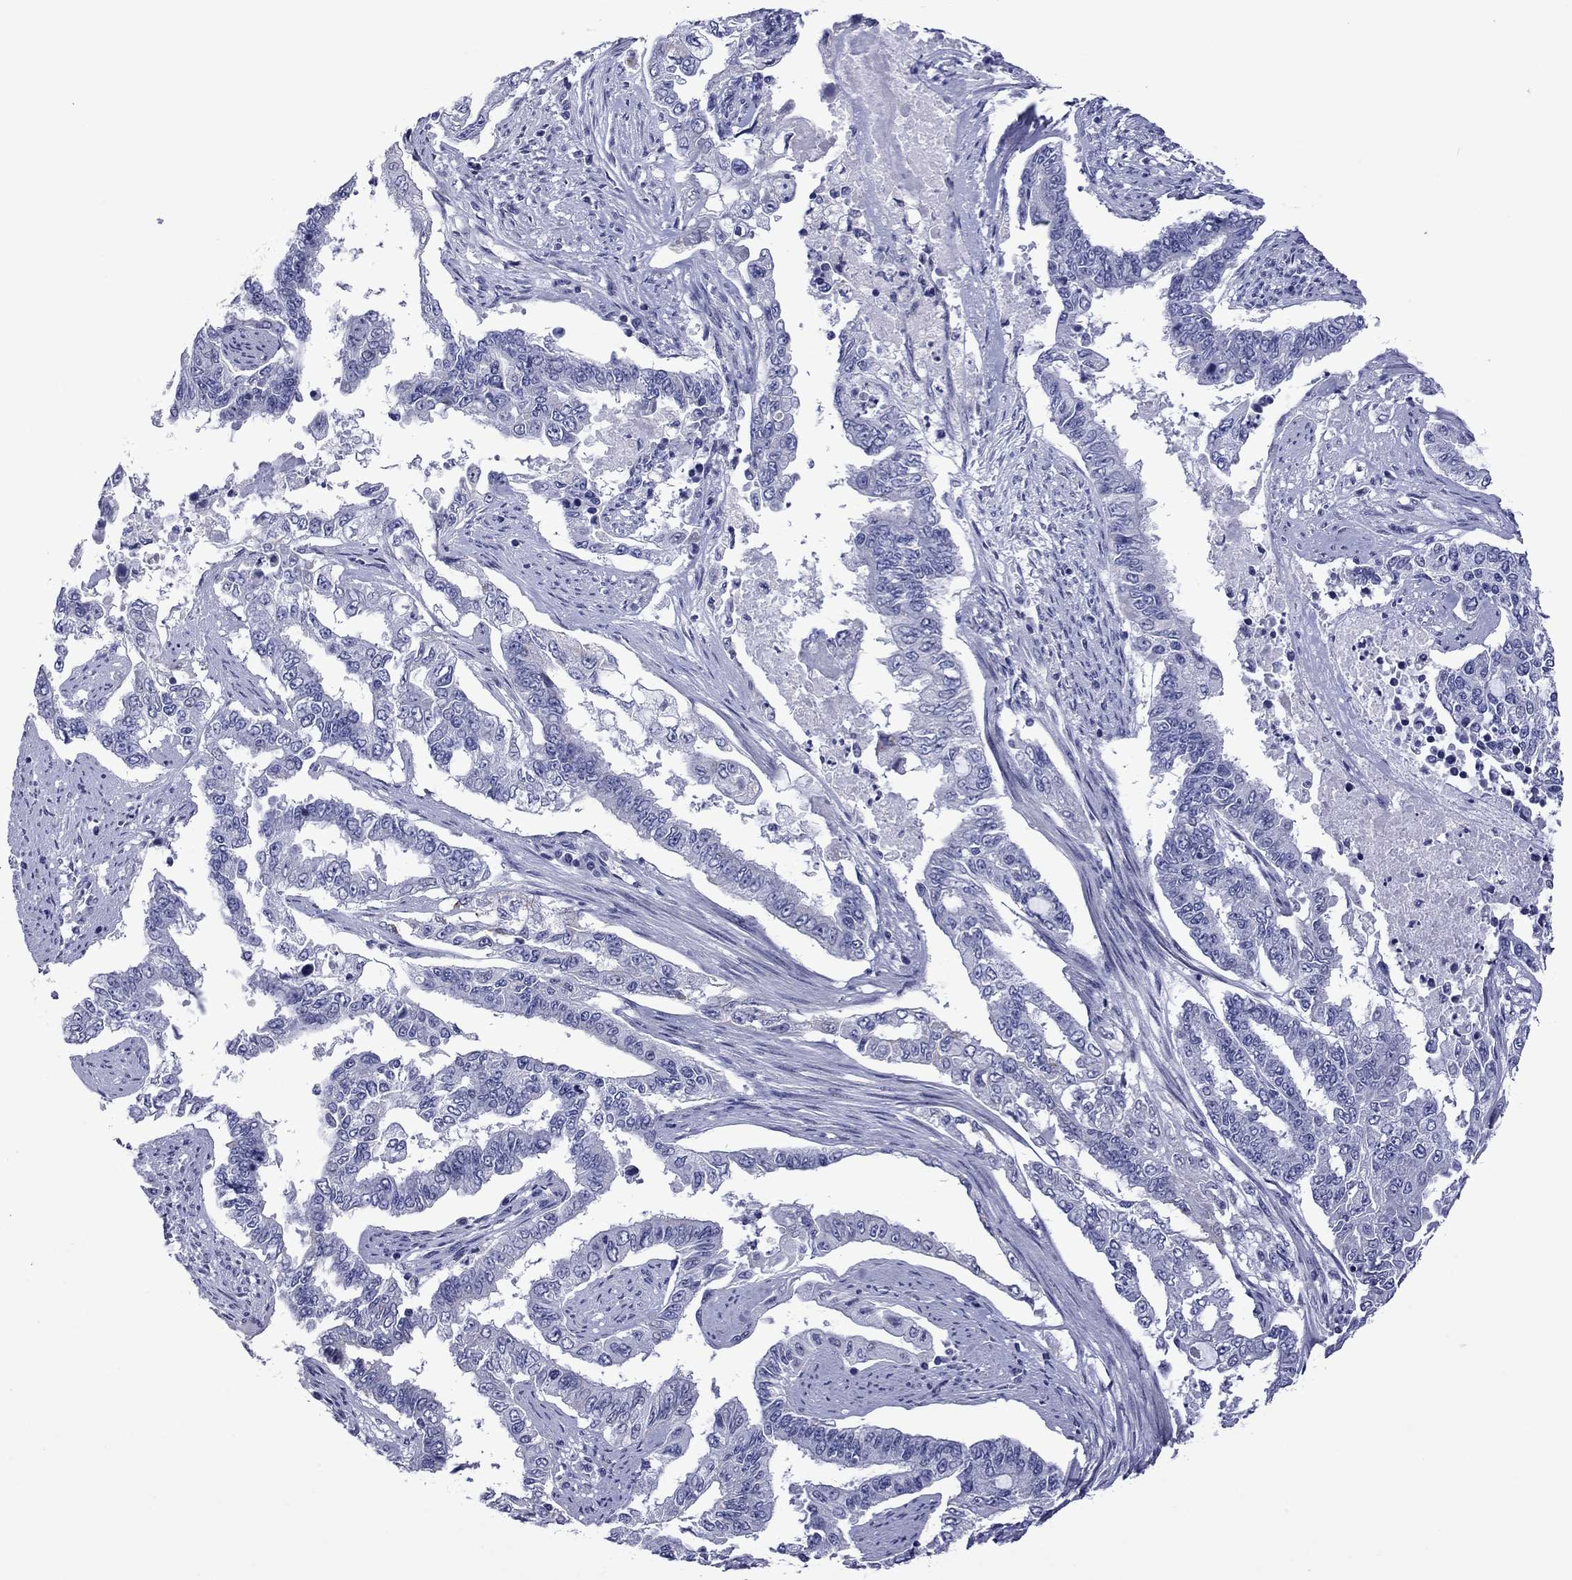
{"staining": {"intensity": "negative", "quantity": "none", "location": "none"}, "tissue": "endometrial cancer", "cell_type": "Tumor cells", "image_type": "cancer", "snomed": [{"axis": "morphology", "description": "Adenocarcinoma, NOS"}, {"axis": "topography", "description": "Uterus"}], "caption": "Tumor cells show no significant protein expression in endometrial adenocarcinoma.", "gene": "PIWIL1", "patient": {"sex": "female", "age": 59}}